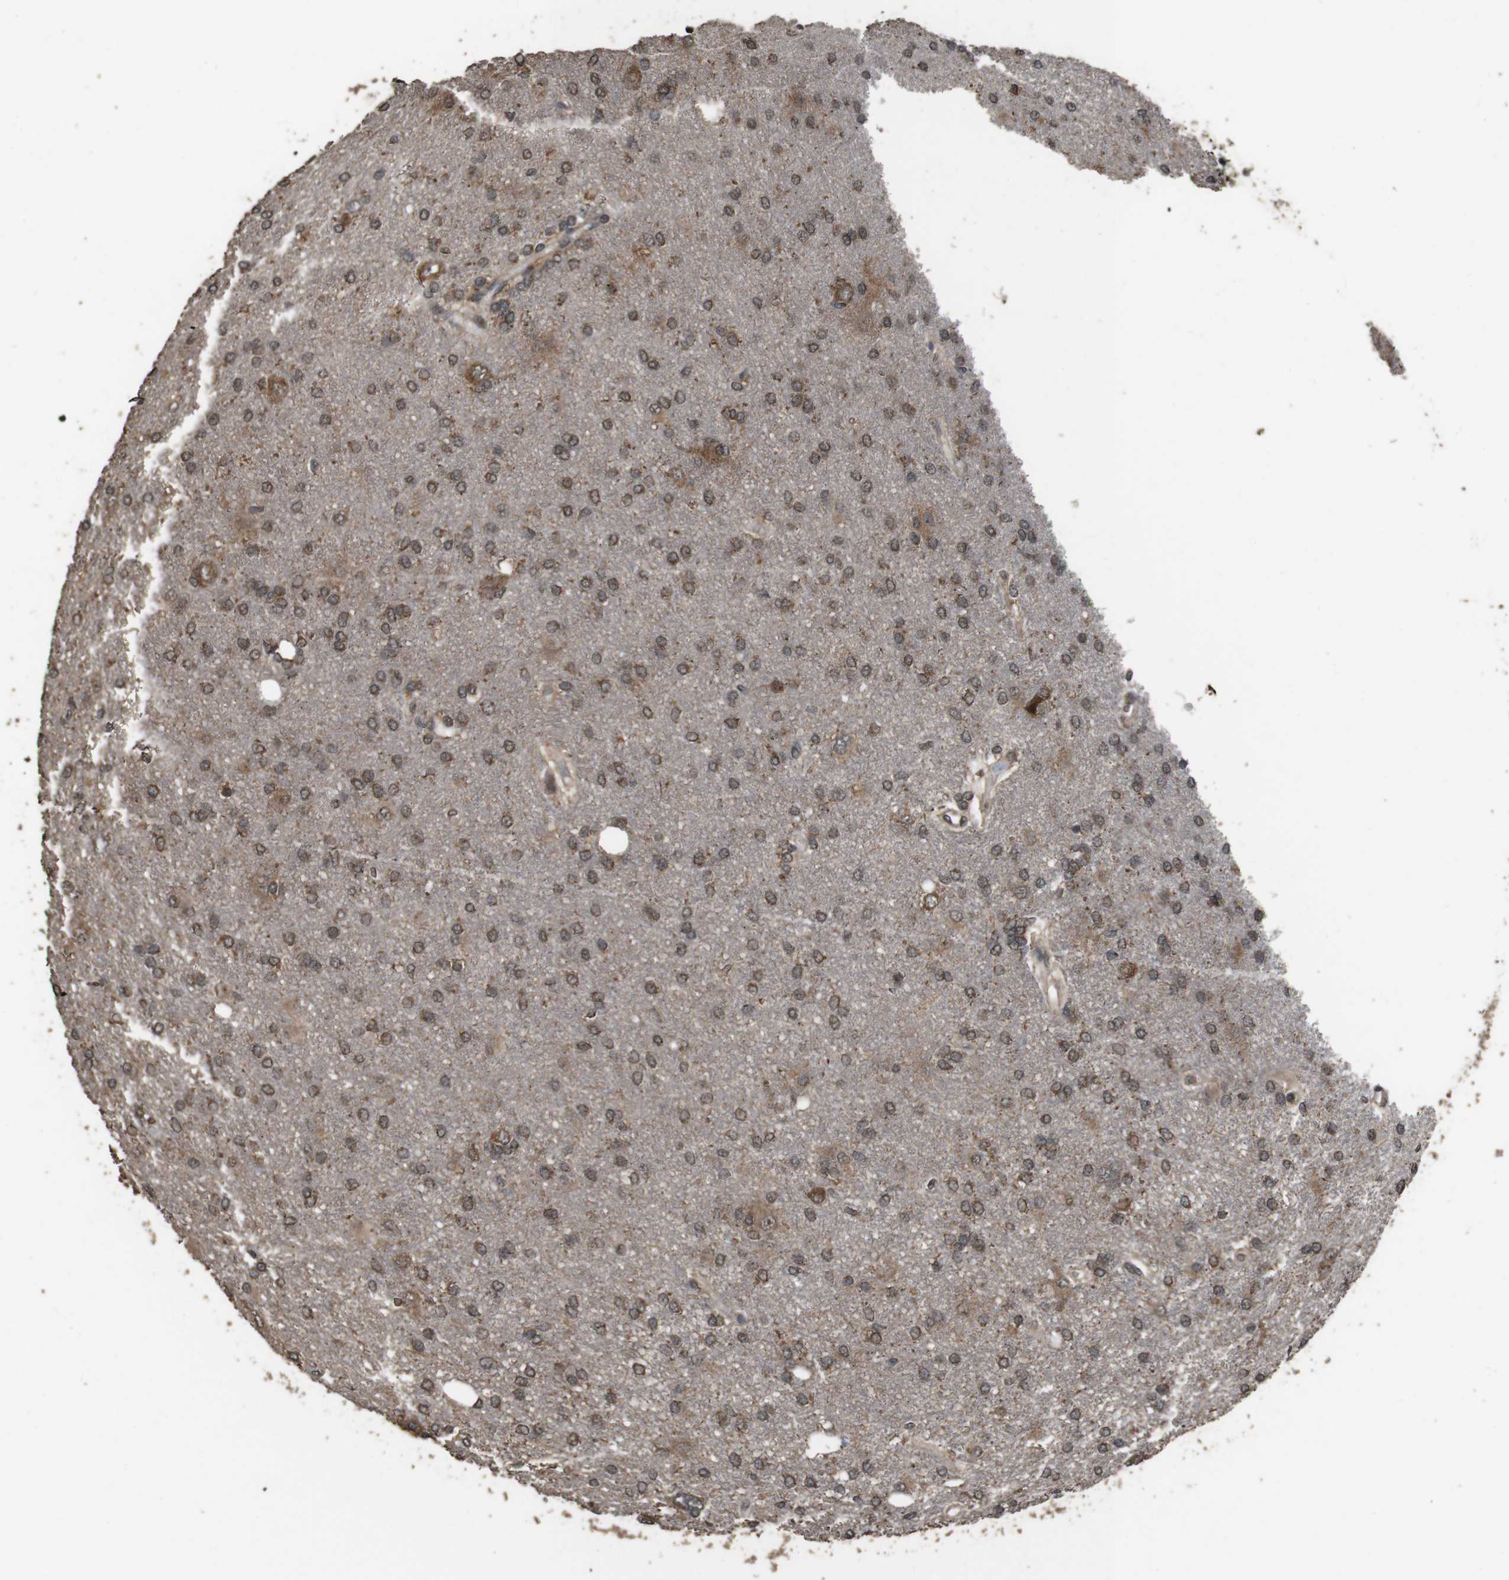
{"staining": {"intensity": "moderate", "quantity": "25%-75%", "location": "cytoplasmic/membranous"}, "tissue": "glioma", "cell_type": "Tumor cells", "image_type": "cancer", "snomed": [{"axis": "morphology", "description": "Glioma, malignant, High grade"}, {"axis": "topography", "description": "Brain"}], "caption": "DAB immunohistochemical staining of malignant glioma (high-grade) displays moderate cytoplasmic/membranous protein staining in approximately 25%-75% of tumor cells.", "gene": "RRAS2", "patient": {"sex": "female", "age": 59}}